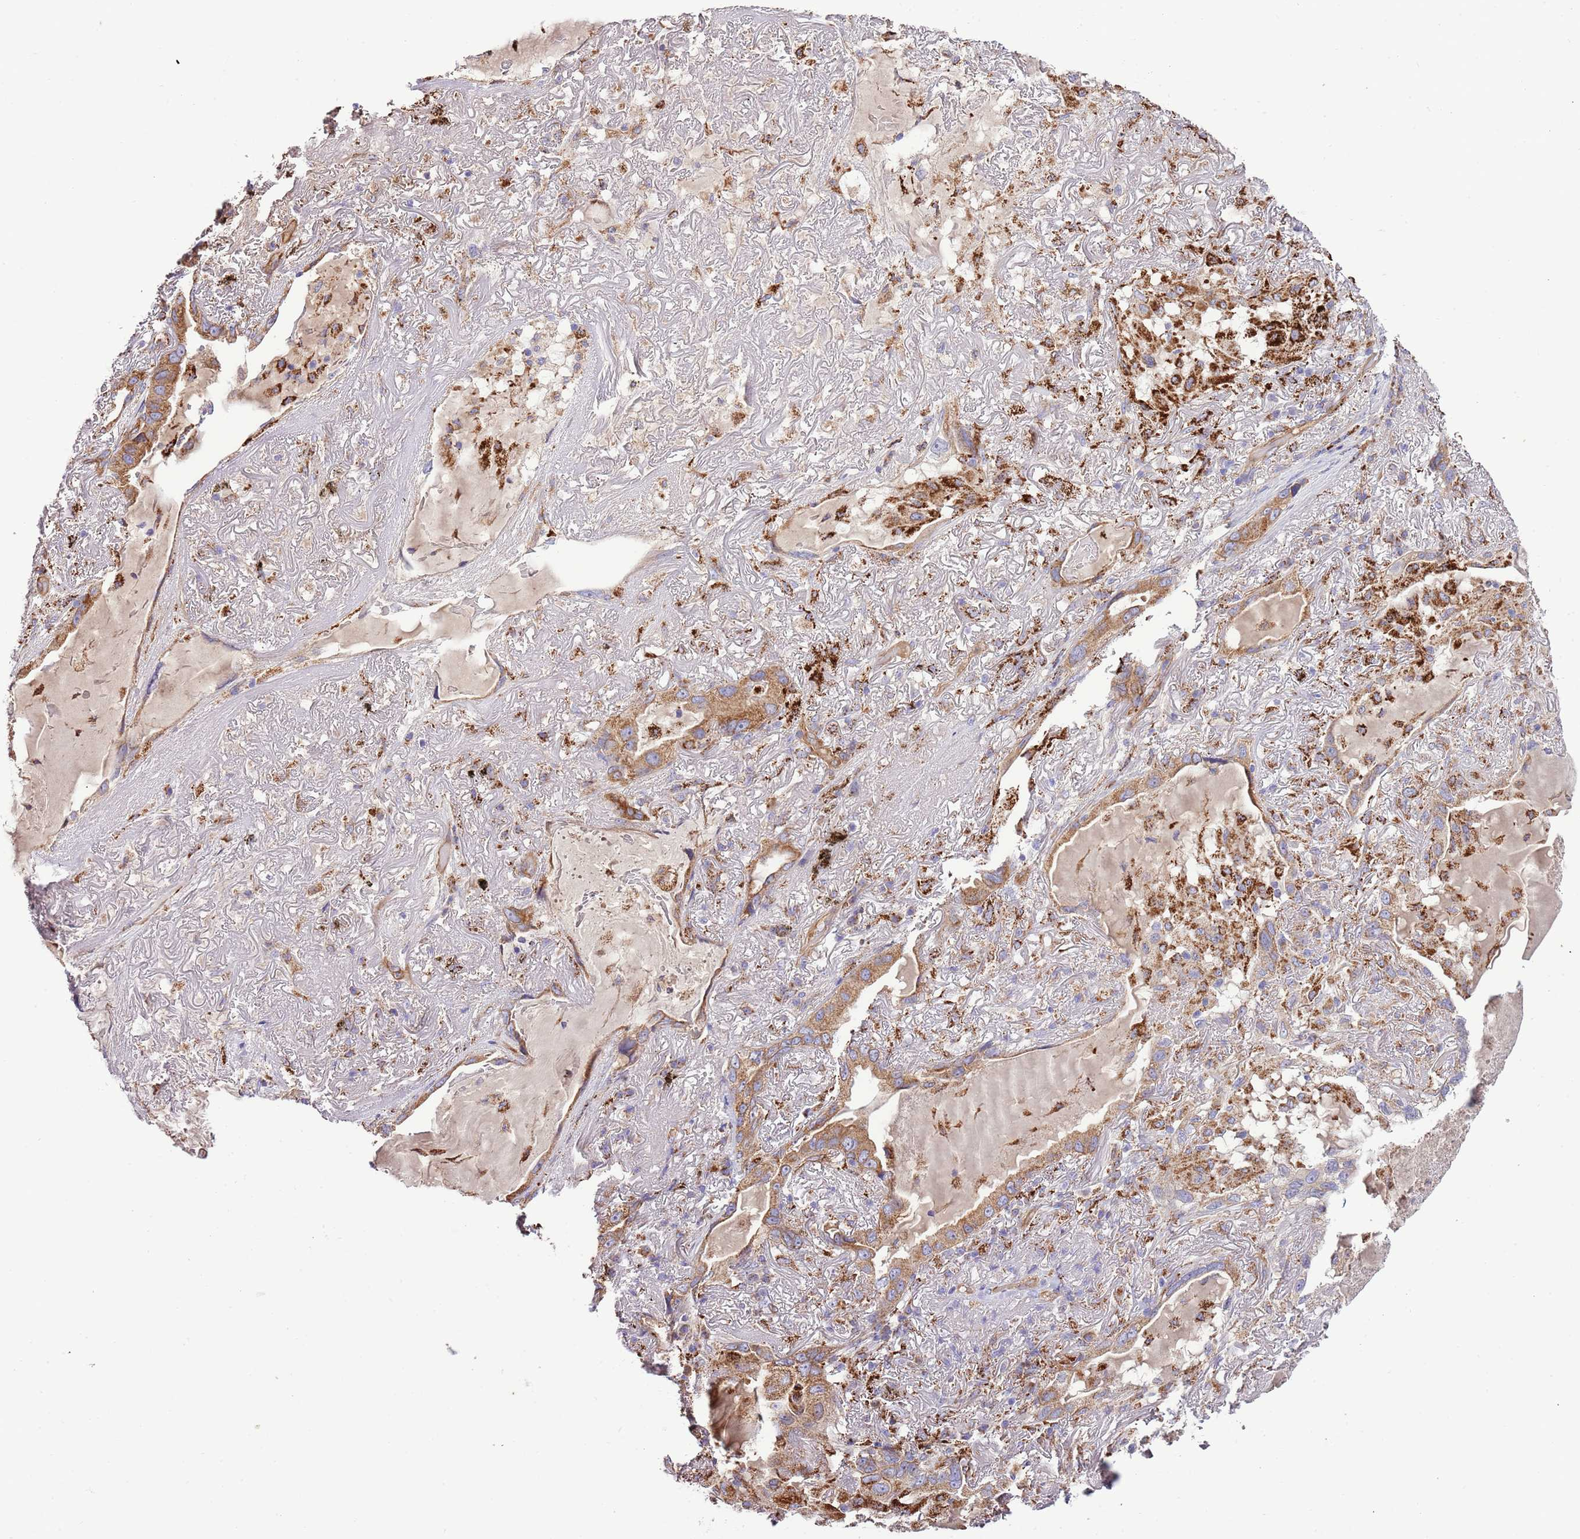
{"staining": {"intensity": "moderate", "quantity": ">75%", "location": "cytoplasmic/membranous"}, "tissue": "lung cancer", "cell_type": "Tumor cells", "image_type": "cancer", "snomed": [{"axis": "morphology", "description": "Adenocarcinoma, NOS"}, {"axis": "topography", "description": "Lung"}], "caption": "This micrograph displays IHC staining of human lung cancer, with medium moderate cytoplasmic/membranous staining in approximately >75% of tumor cells.", "gene": "DOCK6", "patient": {"sex": "female", "age": 69}}